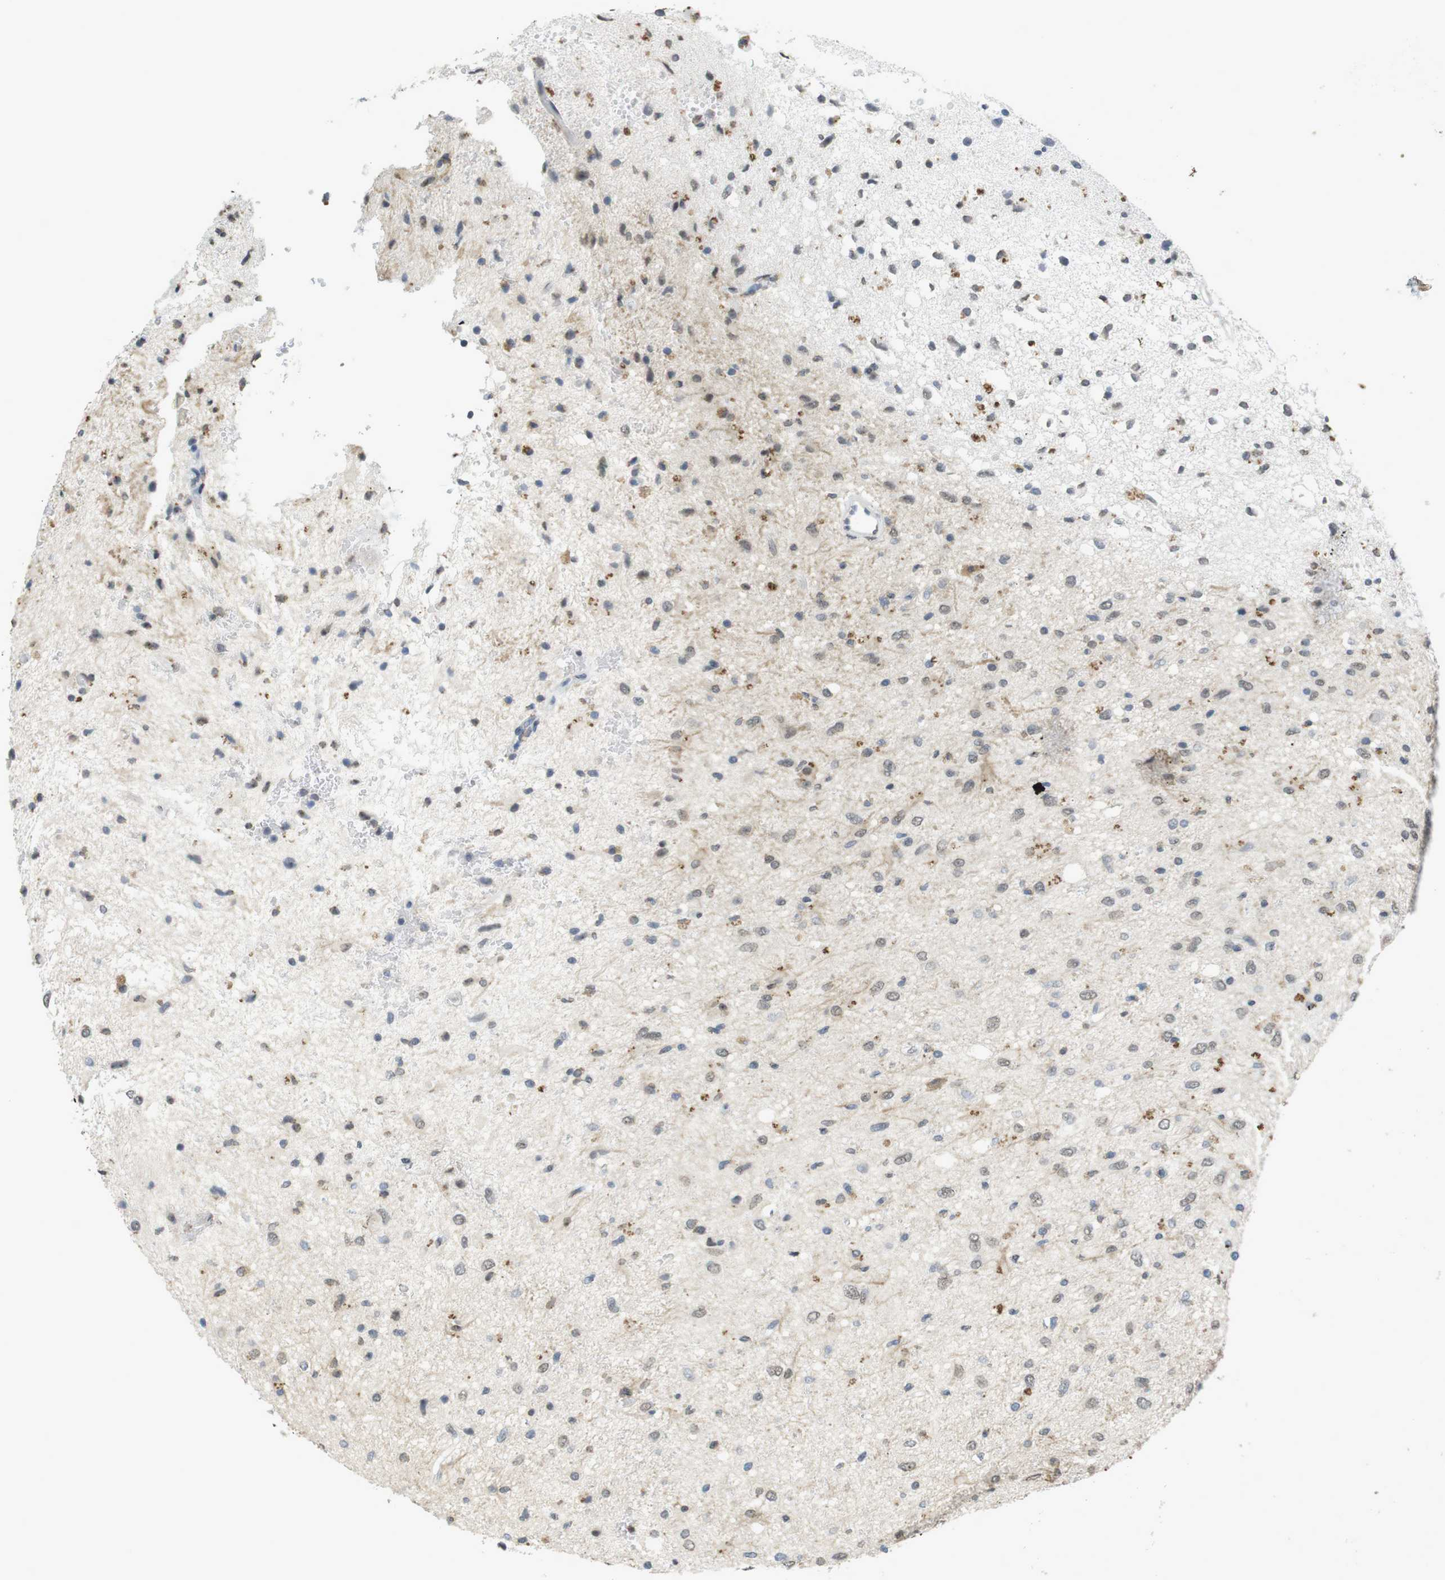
{"staining": {"intensity": "weak", "quantity": "<25%", "location": "nuclear"}, "tissue": "glioma", "cell_type": "Tumor cells", "image_type": "cancer", "snomed": [{"axis": "morphology", "description": "Glioma, malignant, Low grade"}, {"axis": "topography", "description": "Brain"}], "caption": "An image of human low-grade glioma (malignant) is negative for staining in tumor cells.", "gene": "FZD10", "patient": {"sex": "male", "age": 77}}